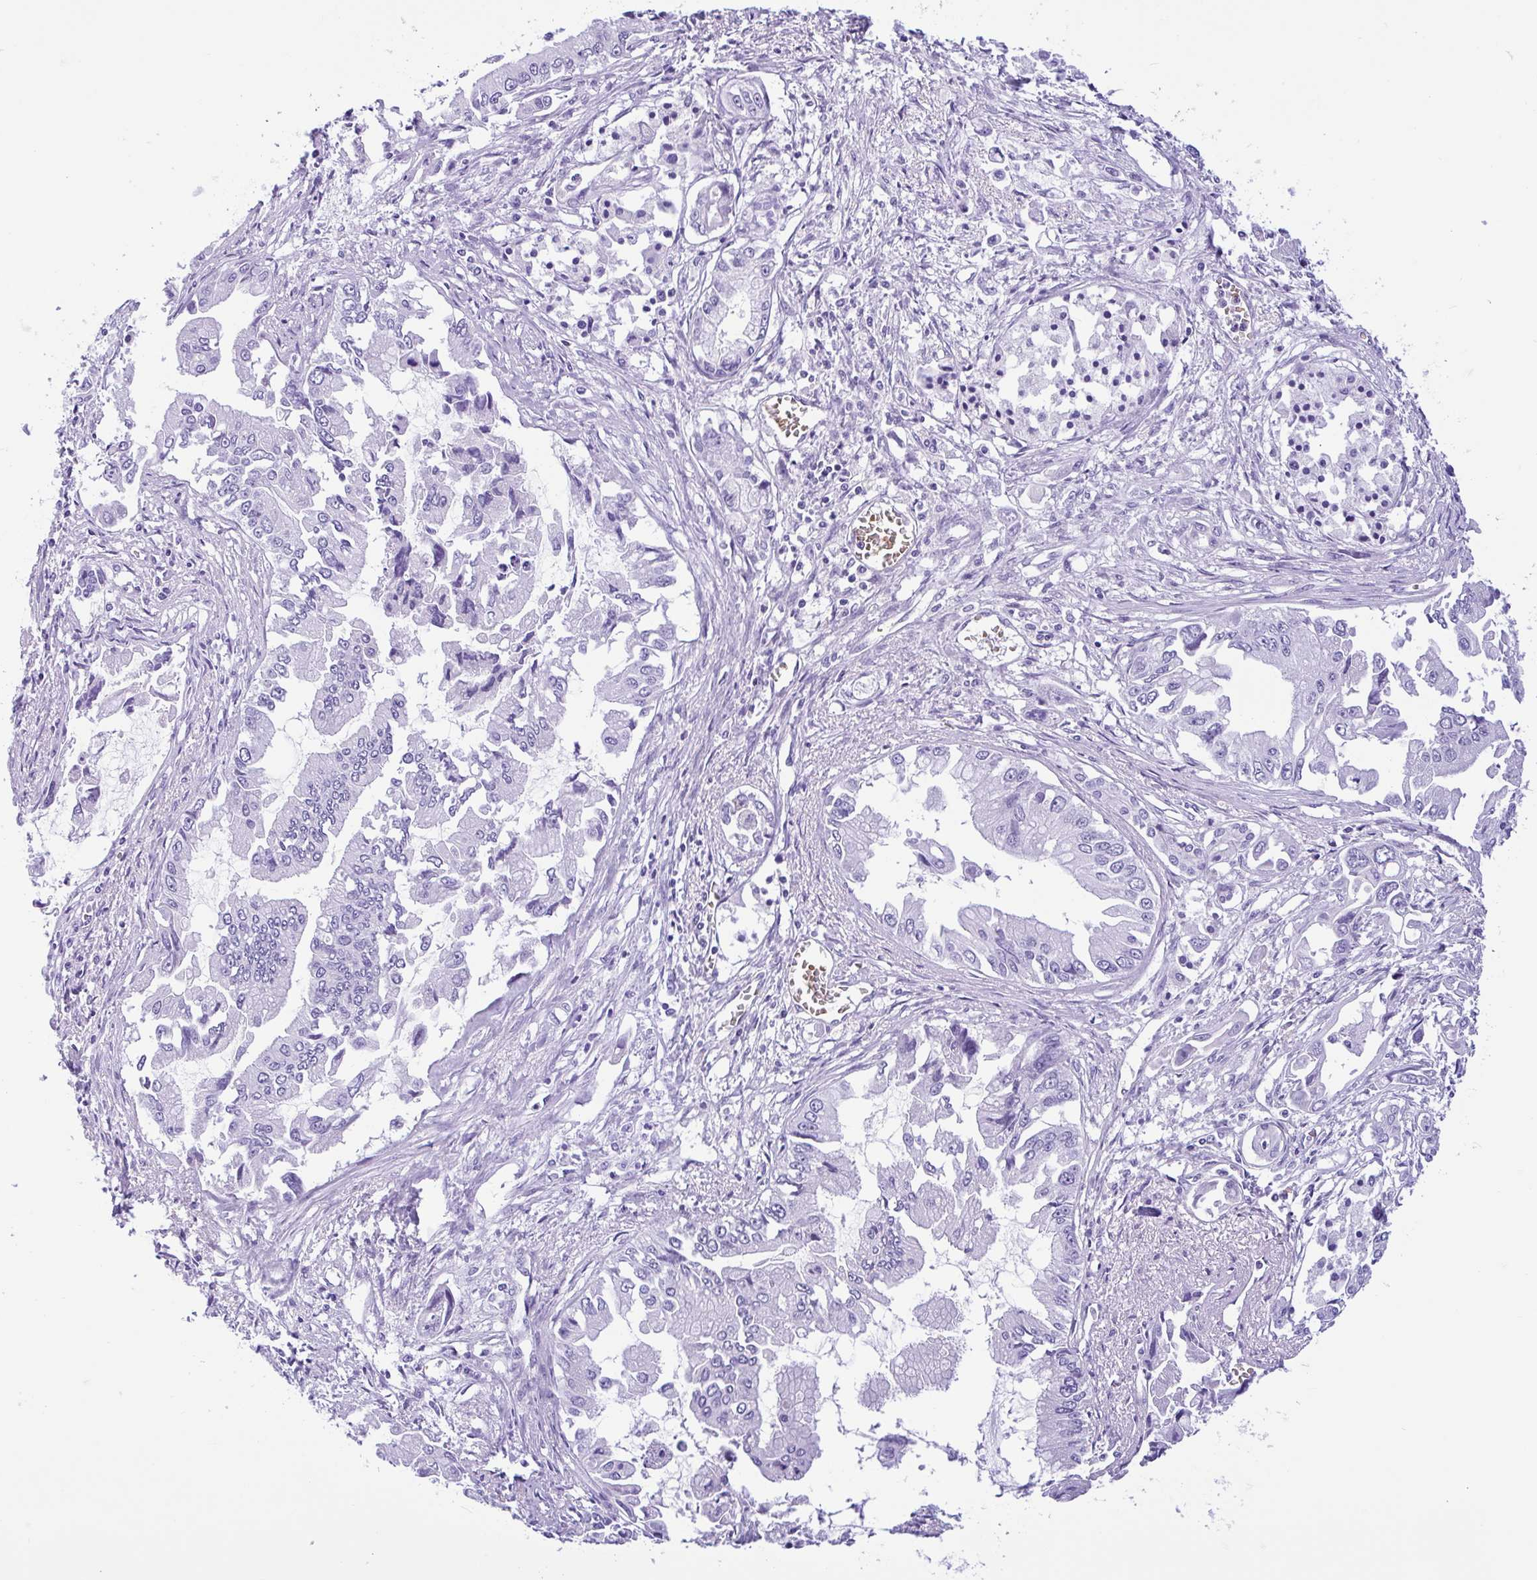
{"staining": {"intensity": "negative", "quantity": "none", "location": "none"}, "tissue": "pancreatic cancer", "cell_type": "Tumor cells", "image_type": "cancer", "snomed": [{"axis": "morphology", "description": "Adenocarcinoma, NOS"}, {"axis": "topography", "description": "Pancreas"}], "caption": "Pancreatic adenocarcinoma was stained to show a protein in brown. There is no significant positivity in tumor cells.", "gene": "TMEM79", "patient": {"sex": "male", "age": 84}}